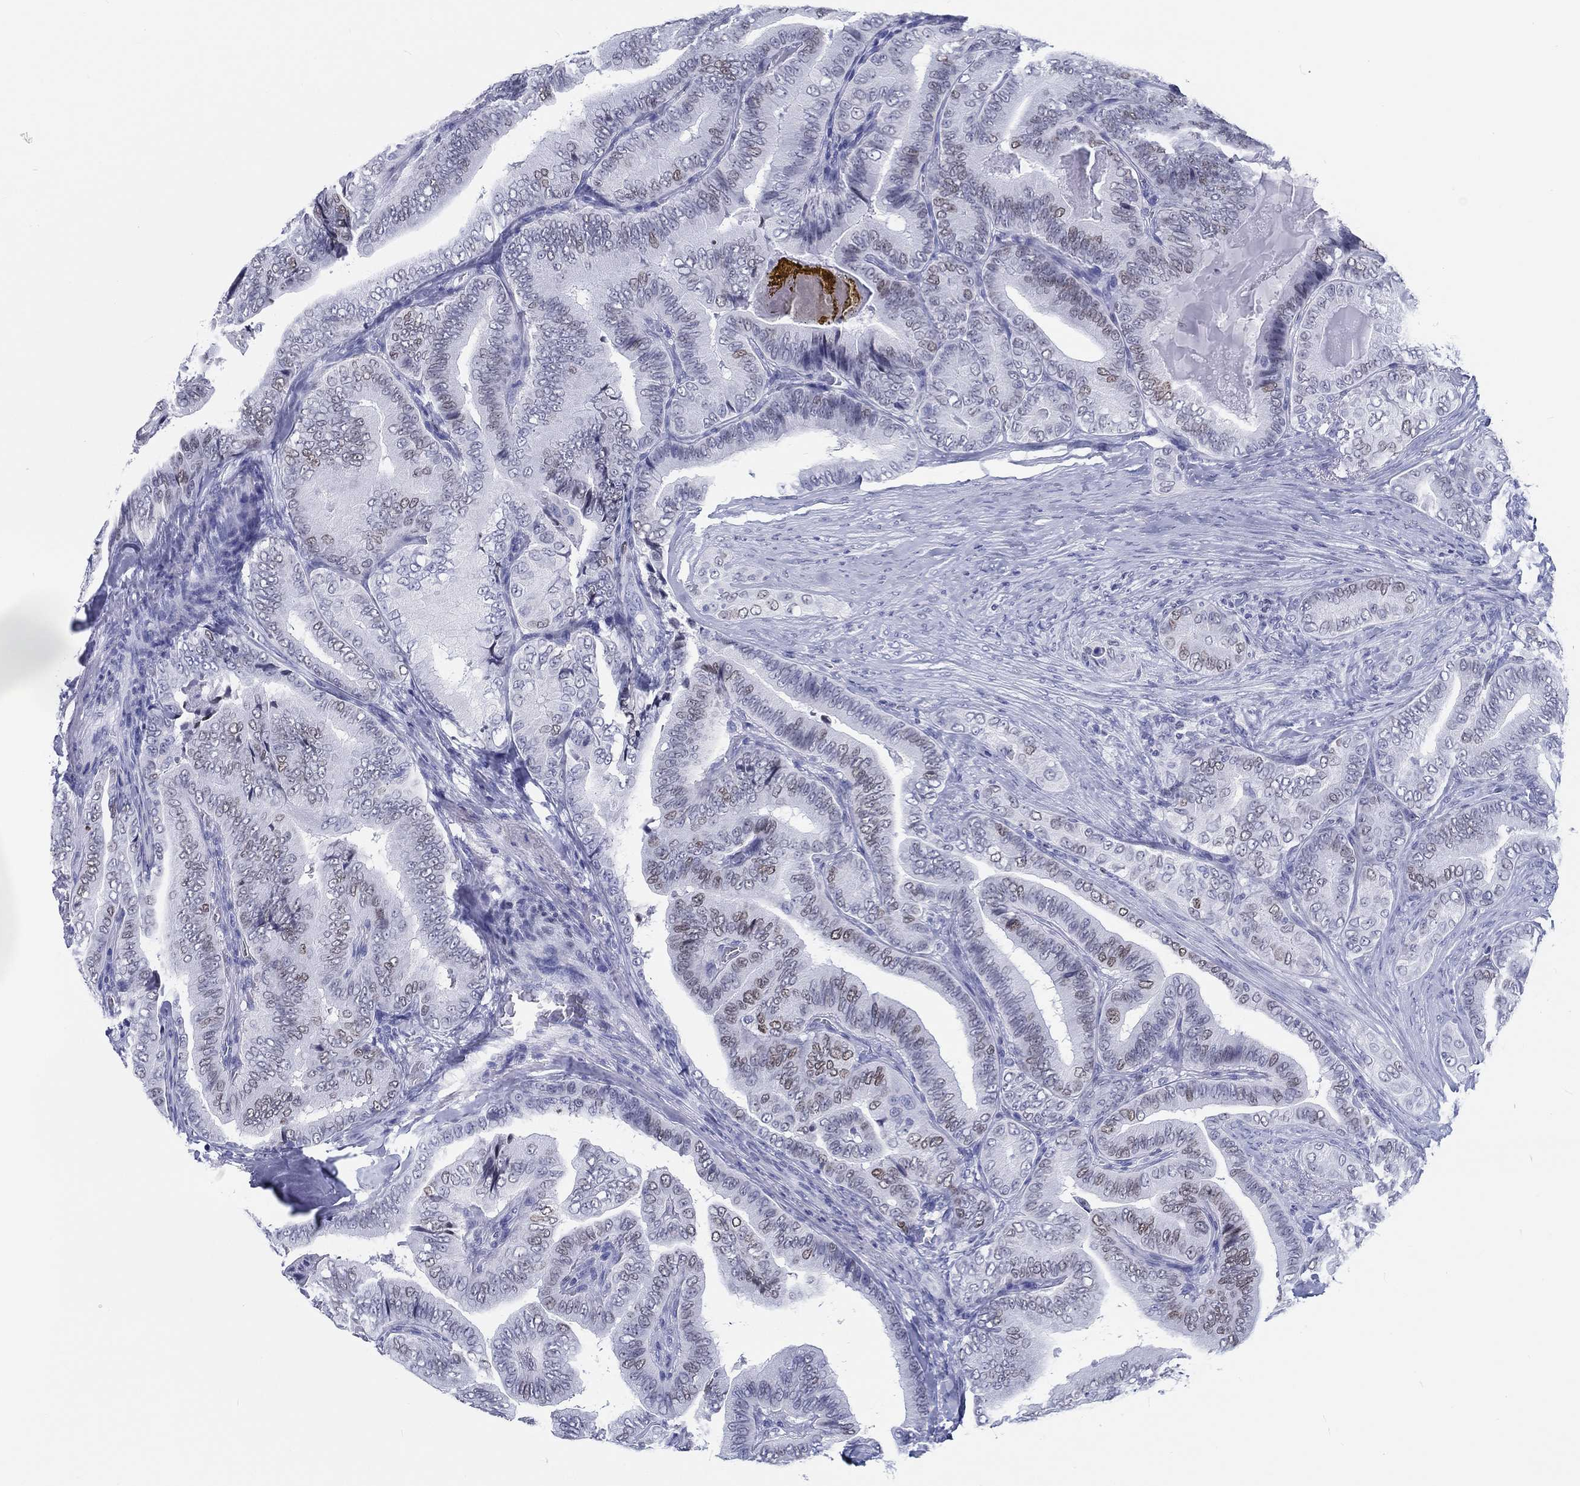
{"staining": {"intensity": "weak", "quantity": "<25%", "location": "nuclear"}, "tissue": "thyroid cancer", "cell_type": "Tumor cells", "image_type": "cancer", "snomed": [{"axis": "morphology", "description": "Papillary adenocarcinoma, NOS"}, {"axis": "topography", "description": "Thyroid gland"}], "caption": "IHC histopathology image of thyroid cancer (papillary adenocarcinoma) stained for a protein (brown), which demonstrates no staining in tumor cells.", "gene": "H1-1", "patient": {"sex": "male", "age": 61}}